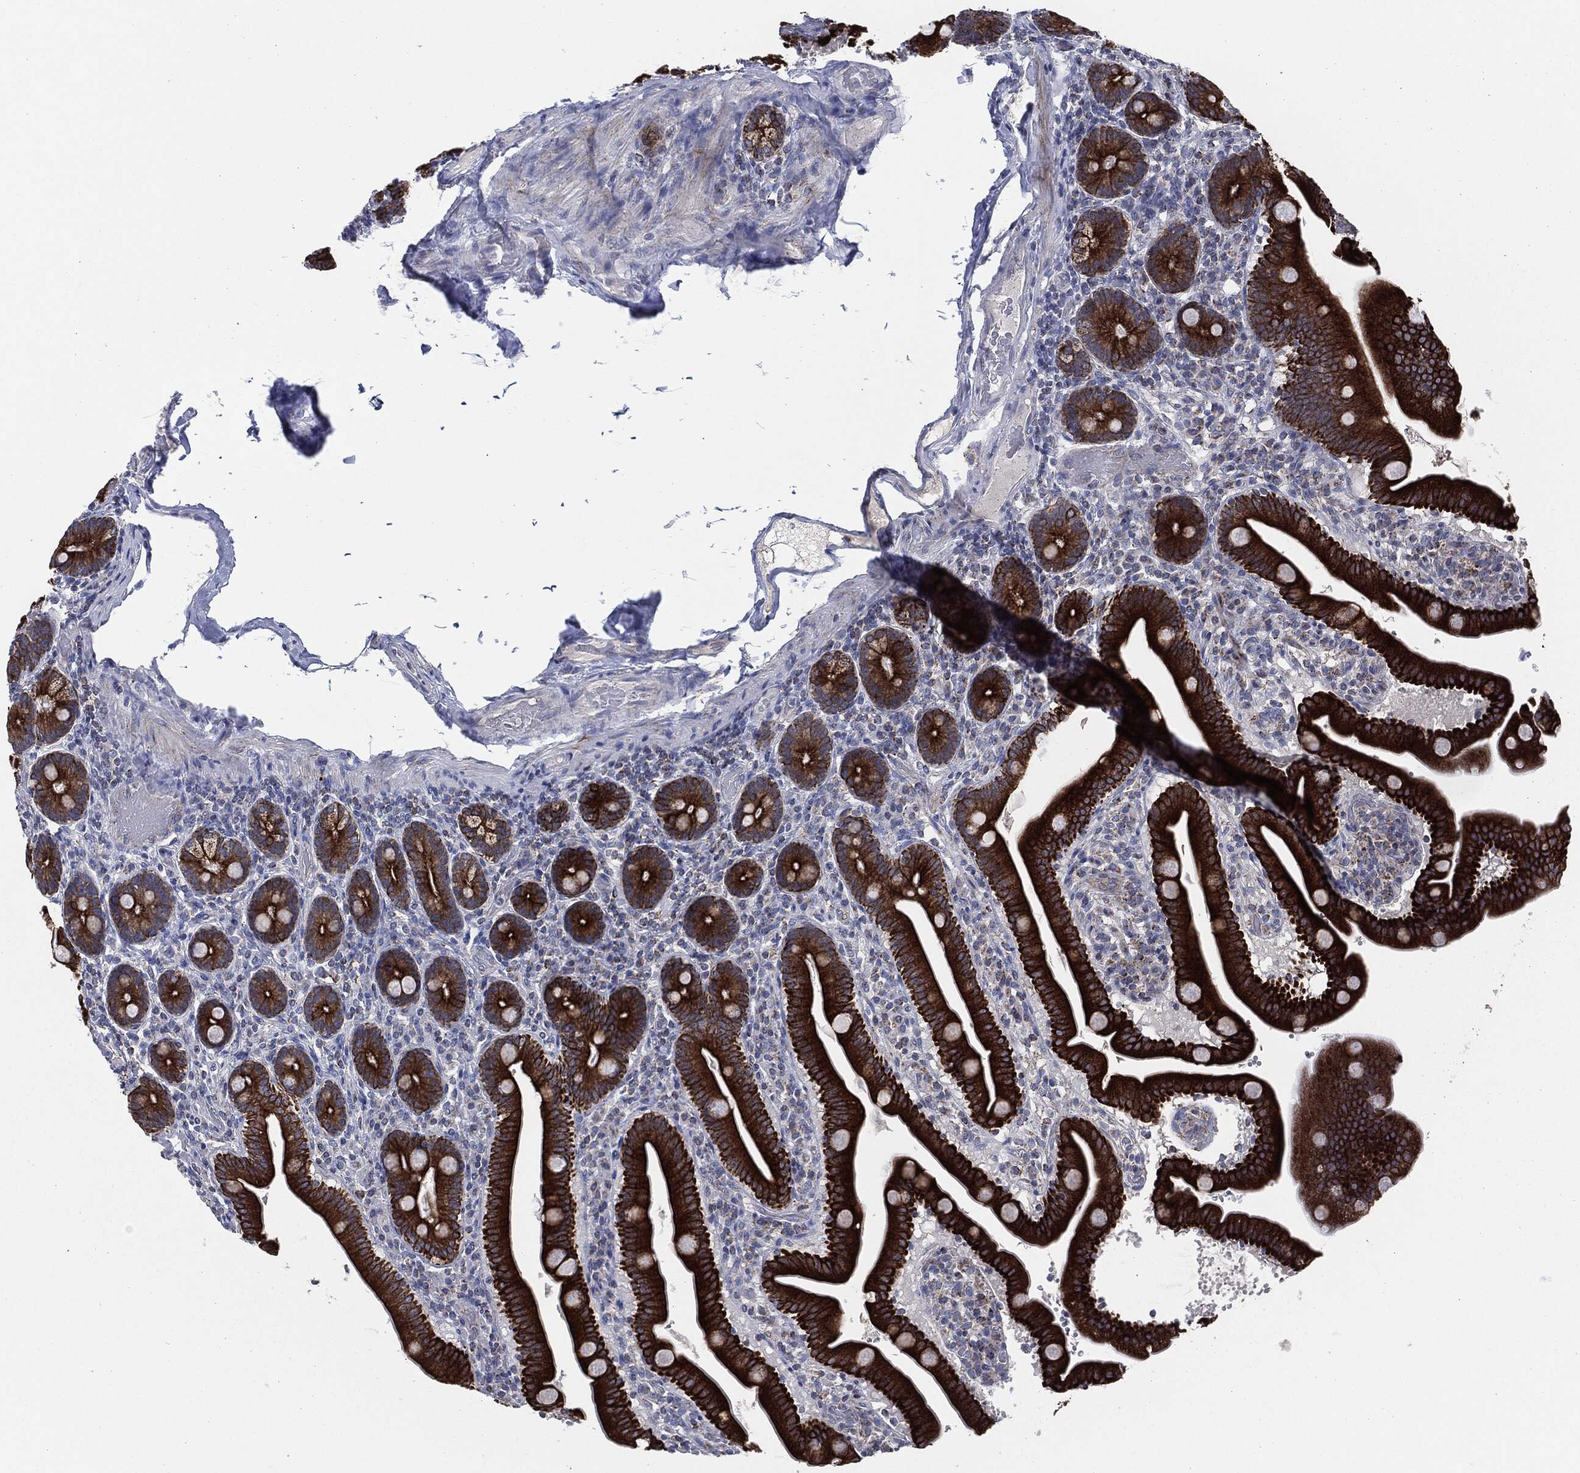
{"staining": {"intensity": "strong", "quantity": ">75%", "location": "cytoplasmic/membranous"}, "tissue": "small intestine", "cell_type": "Glandular cells", "image_type": "normal", "snomed": [{"axis": "morphology", "description": "Normal tissue, NOS"}, {"axis": "topography", "description": "Small intestine"}], "caption": "Approximately >75% of glandular cells in benign human small intestine reveal strong cytoplasmic/membranous protein positivity as visualized by brown immunohistochemical staining.", "gene": "SHROOM2", "patient": {"sex": "male", "age": 66}}